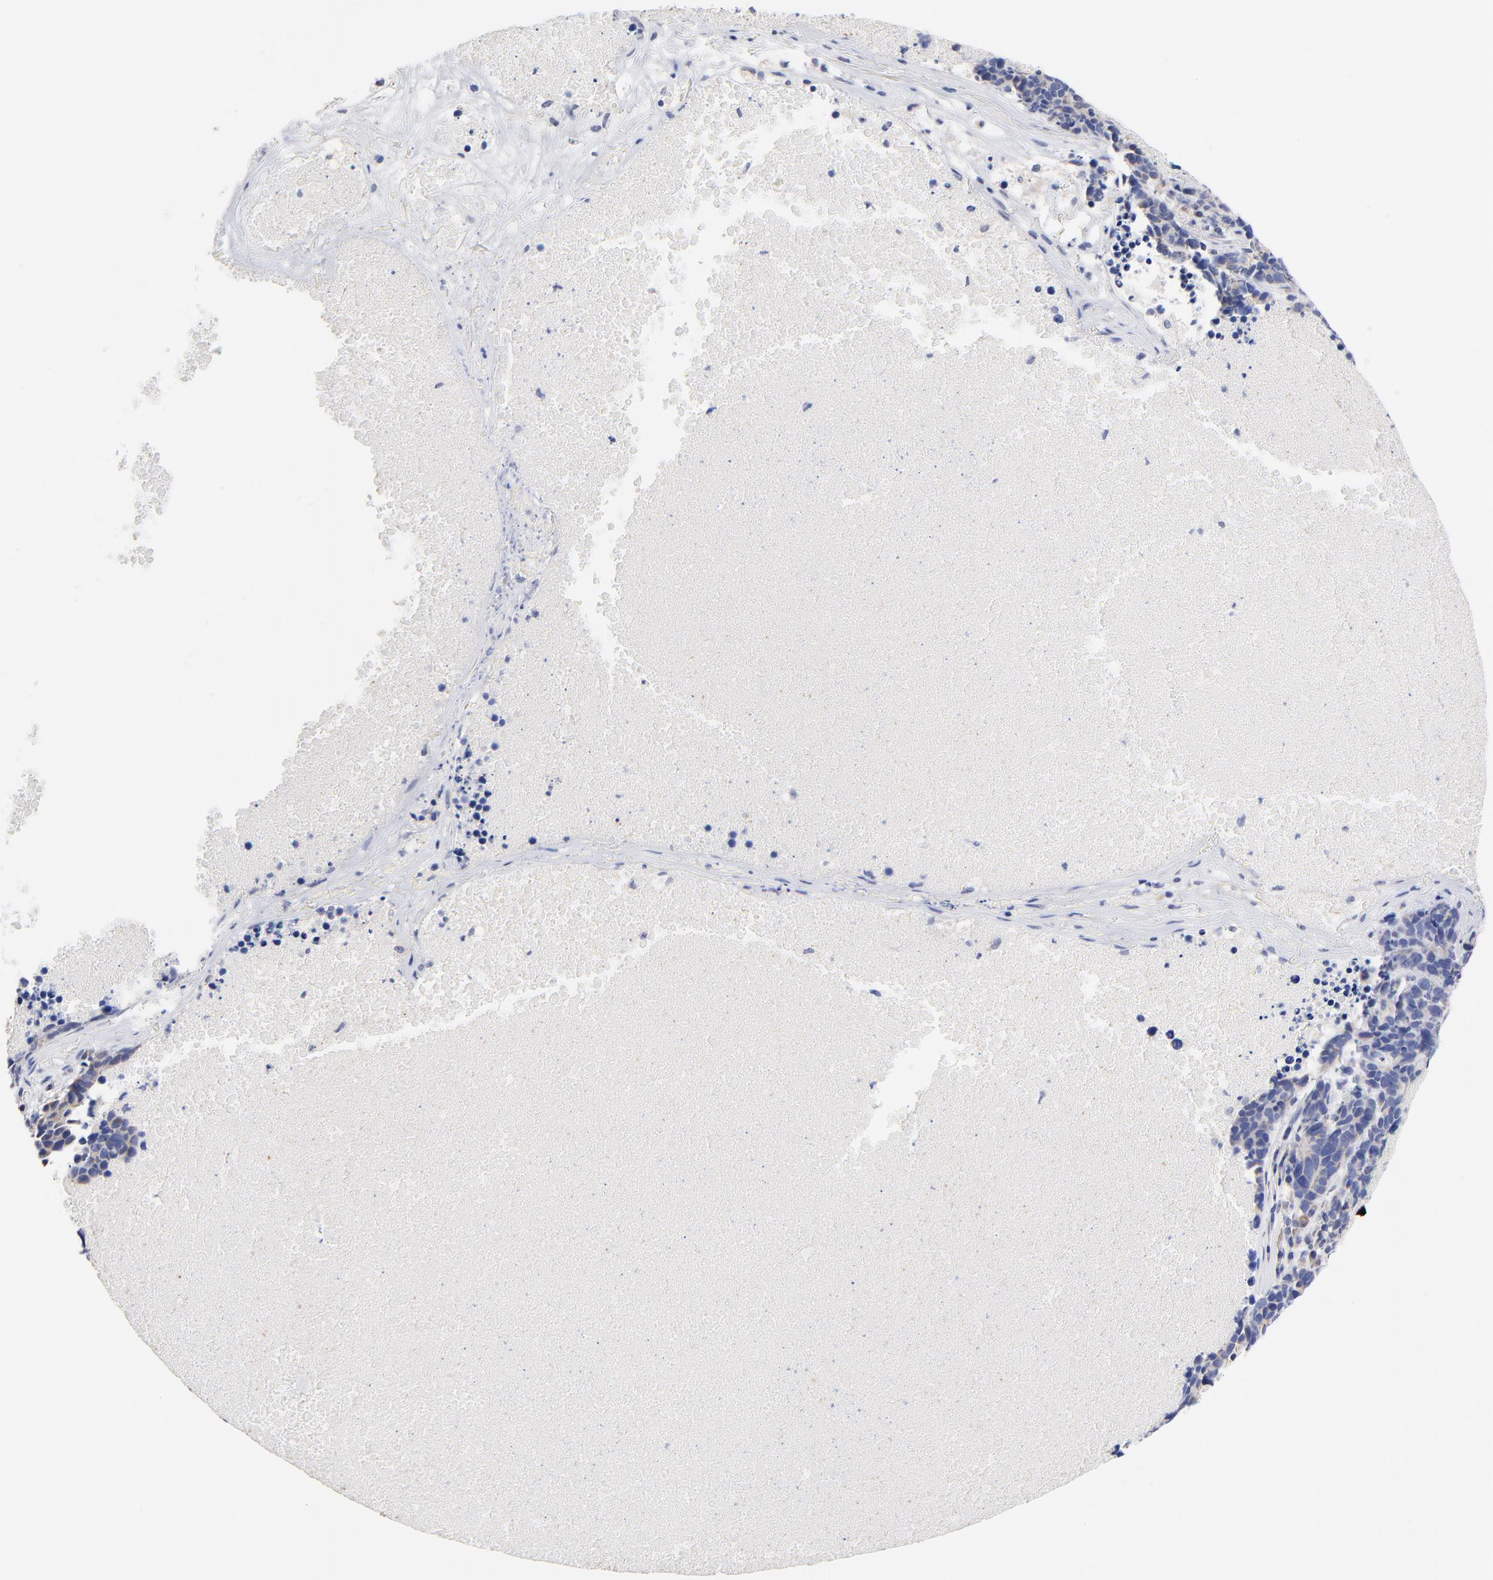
{"staining": {"intensity": "weak", "quantity": "25%-75%", "location": "cytoplasmic/membranous"}, "tissue": "lung cancer", "cell_type": "Tumor cells", "image_type": "cancer", "snomed": [{"axis": "morphology", "description": "Neoplasm, malignant, NOS"}, {"axis": "topography", "description": "Lung"}], "caption": "A micrograph of human lung cancer stained for a protein shows weak cytoplasmic/membranous brown staining in tumor cells.", "gene": "TWNK", "patient": {"sex": "female", "age": 75}}